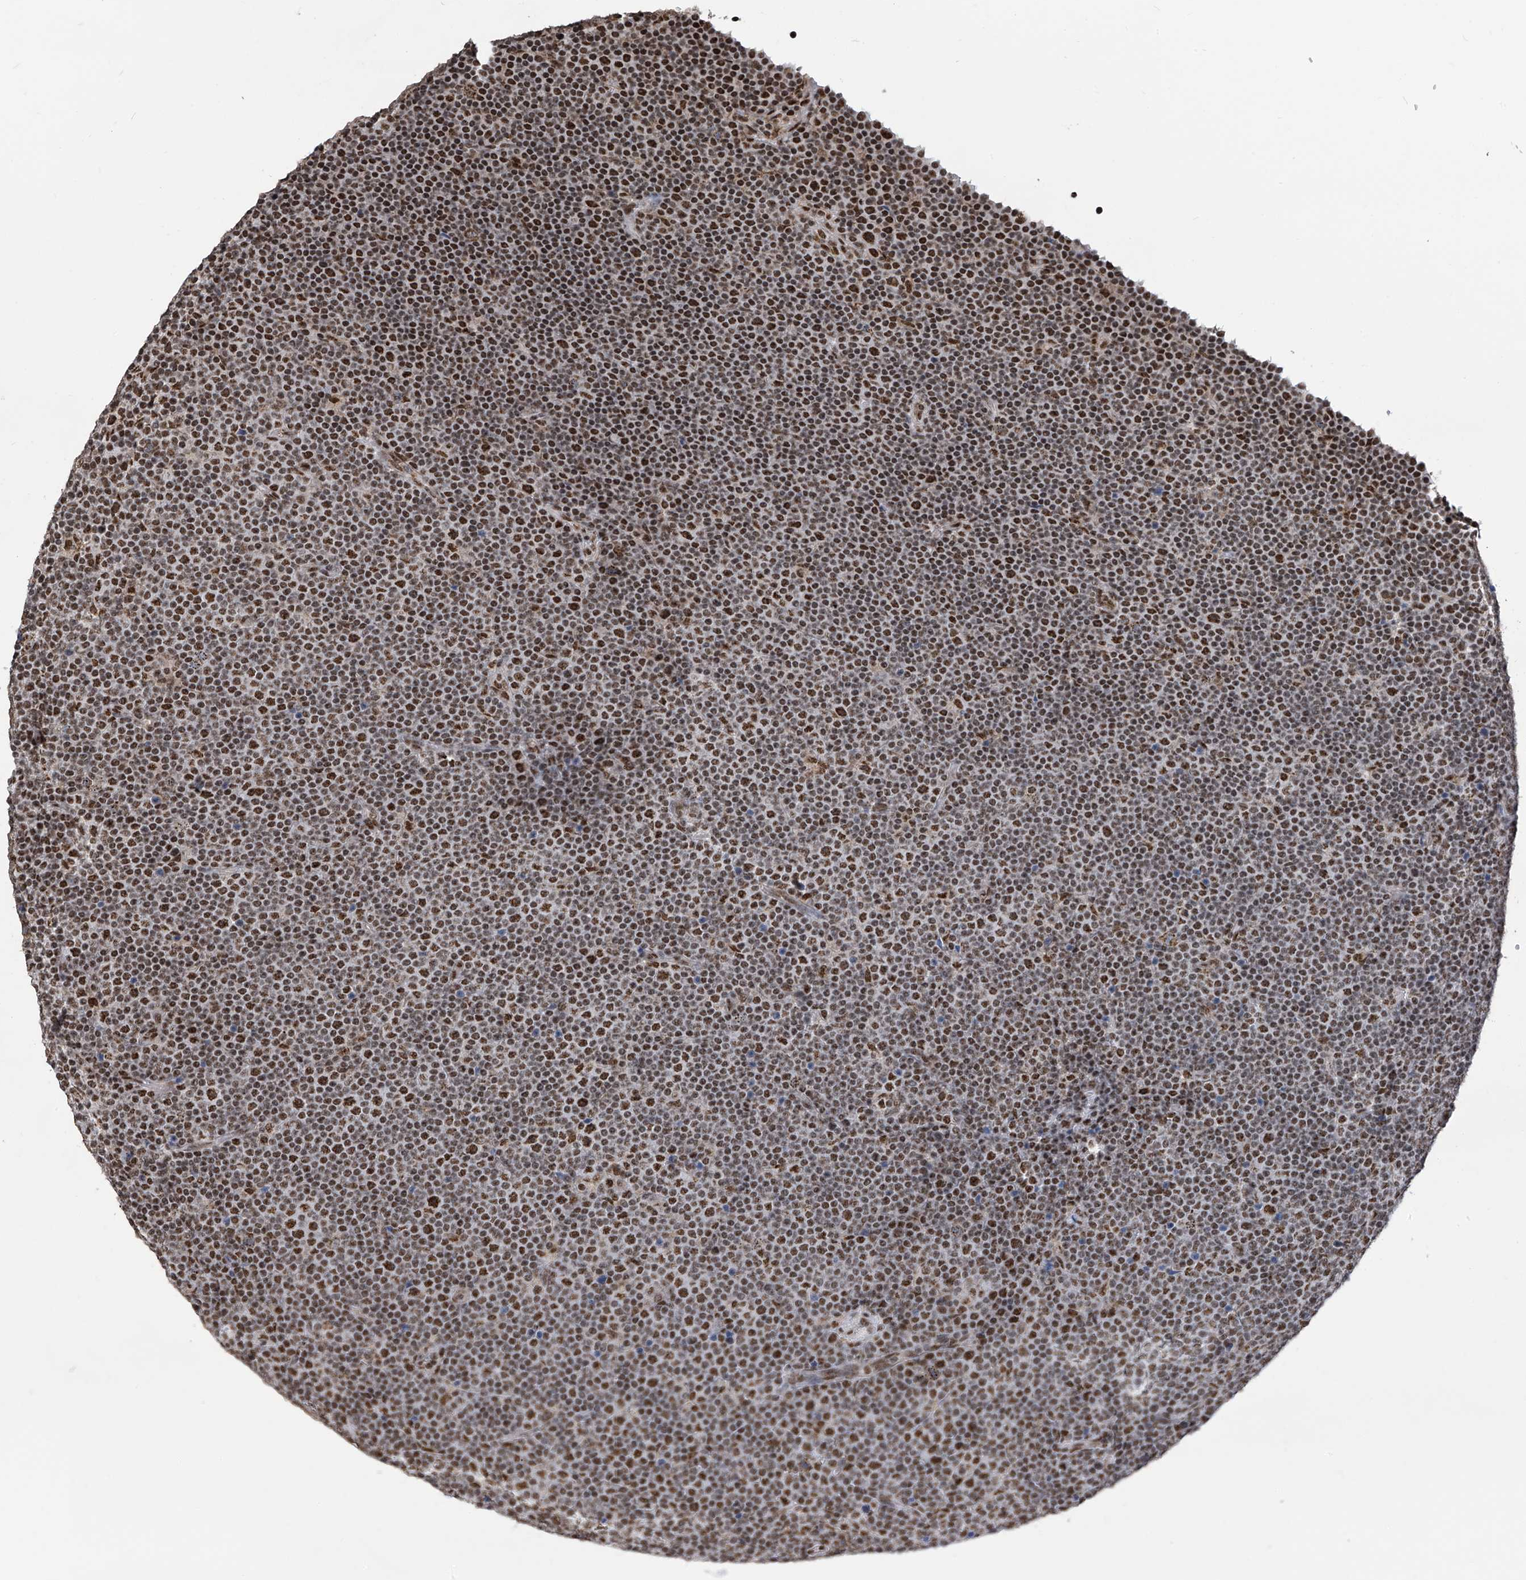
{"staining": {"intensity": "moderate", "quantity": ">75%", "location": "nuclear"}, "tissue": "lymphoma", "cell_type": "Tumor cells", "image_type": "cancer", "snomed": [{"axis": "morphology", "description": "Malignant lymphoma, non-Hodgkin's type, Low grade"}, {"axis": "topography", "description": "Lymph node"}], "caption": "Brown immunohistochemical staining in lymphoma demonstrates moderate nuclear positivity in about >75% of tumor cells.", "gene": "APLF", "patient": {"sex": "female", "age": 67}}